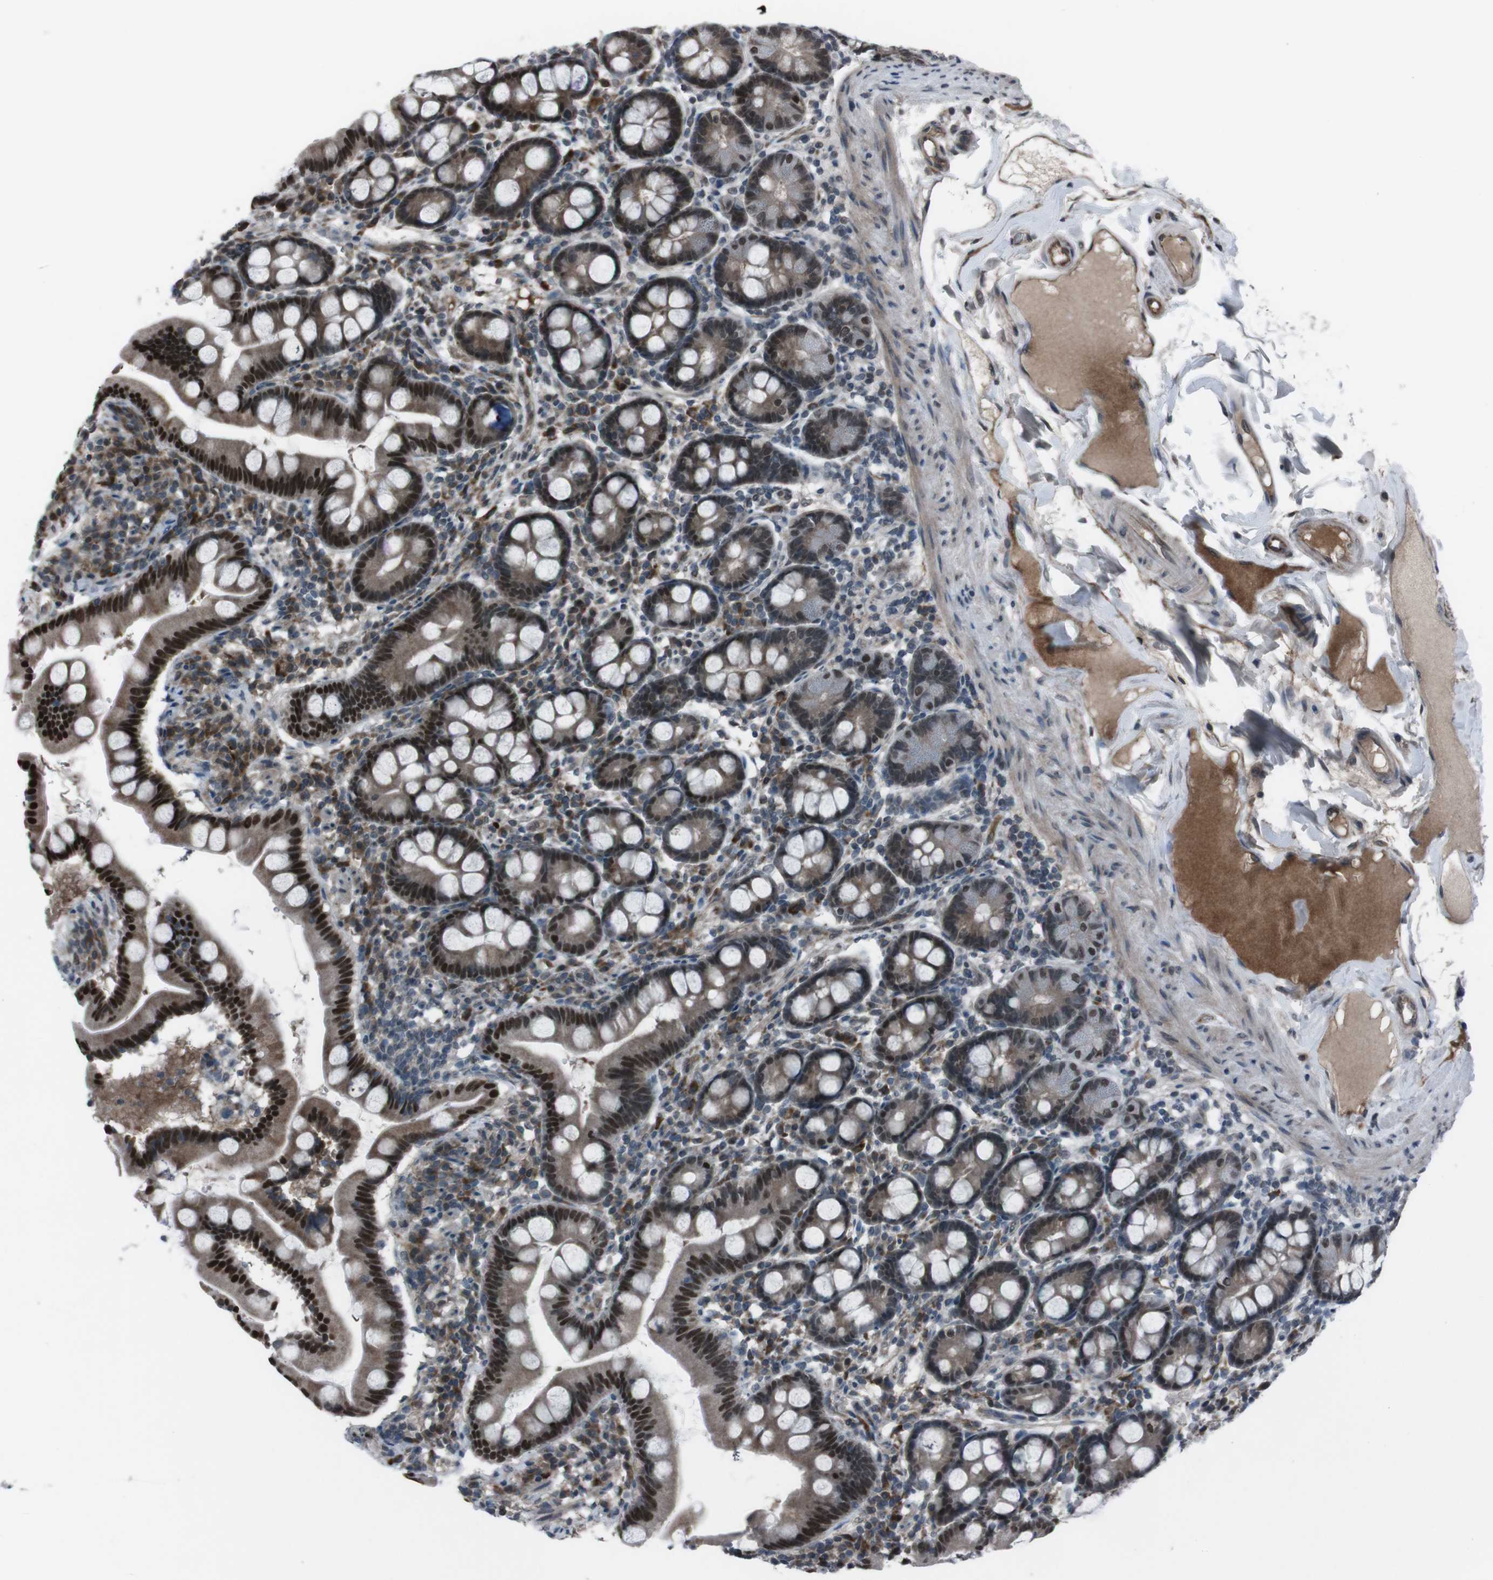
{"staining": {"intensity": "strong", "quantity": ">75%", "location": "cytoplasmic/membranous,nuclear"}, "tissue": "duodenum", "cell_type": "Glandular cells", "image_type": "normal", "snomed": [{"axis": "morphology", "description": "Normal tissue, NOS"}, {"axis": "topography", "description": "Duodenum"}], "caption": "This micrograph demonstrates benign duodenum stained with immunohistochemistry (IHC) to label a protein in brown. The cytoplasmic/membranous,nuclear of glandular cells show strong positivity for the protein. Nuclei are counter-stained blue.", "gene": "SS18L1", "patient": {"sex": "male", "age": 50}}